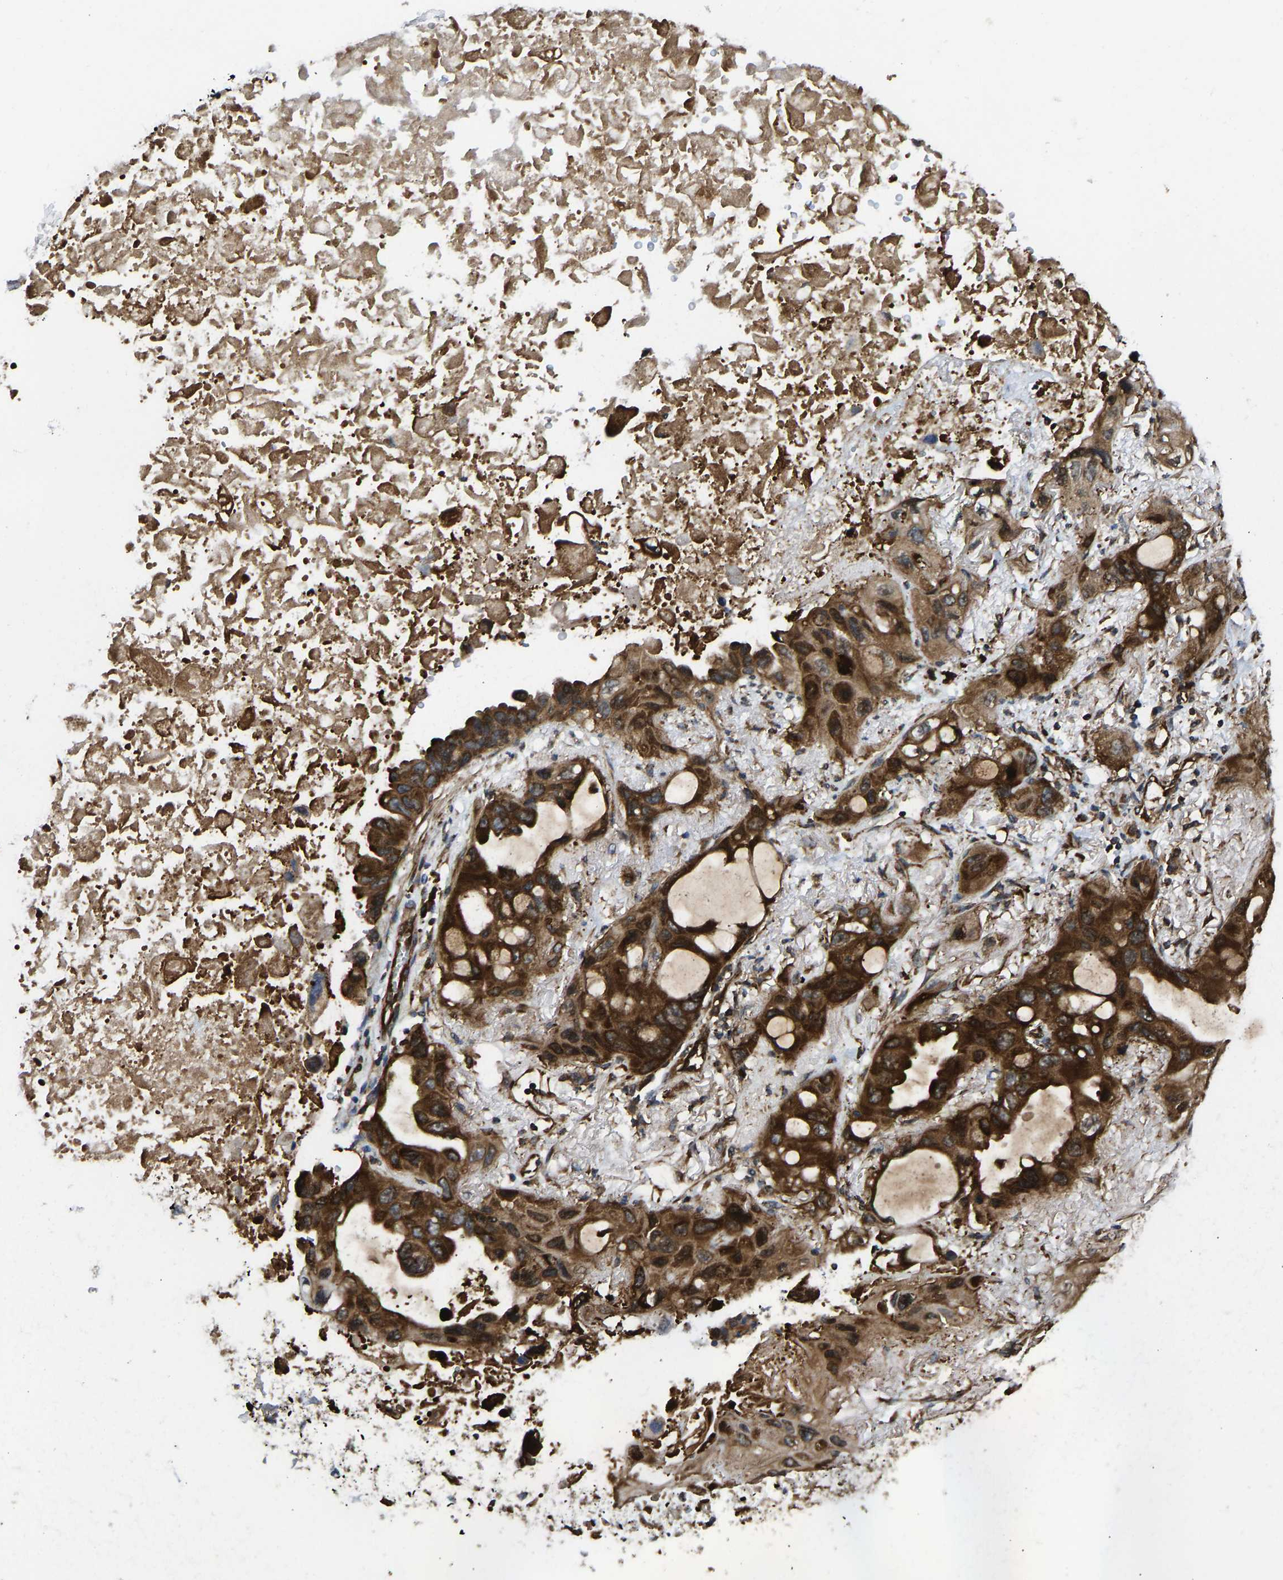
{"staining": {"intensity": "strong", "quantity": ">75%", "location": "cytoplasmic/membranous"}, "tissue": "lung cancer", "cell_type": "Tumor cells", "image_type": "cancer", "snomed": [{"axis": "morphology", "description": "Squamous cell carcinoma, NOS"}, {"axis": "topography", "description": "Lung"}], "caption": "Protein staining of squamous cell carcinoma (lung) tissue demonstrates strong cytoplasmic/membranous staining in approximately >75% of tumor cells. (DAB (3,3'-diaminobenzidine) IHC with brightfield microscopy, high magnification).", "gene": "RASGRF2", "patient": {"sex": "female", "age": 73}}